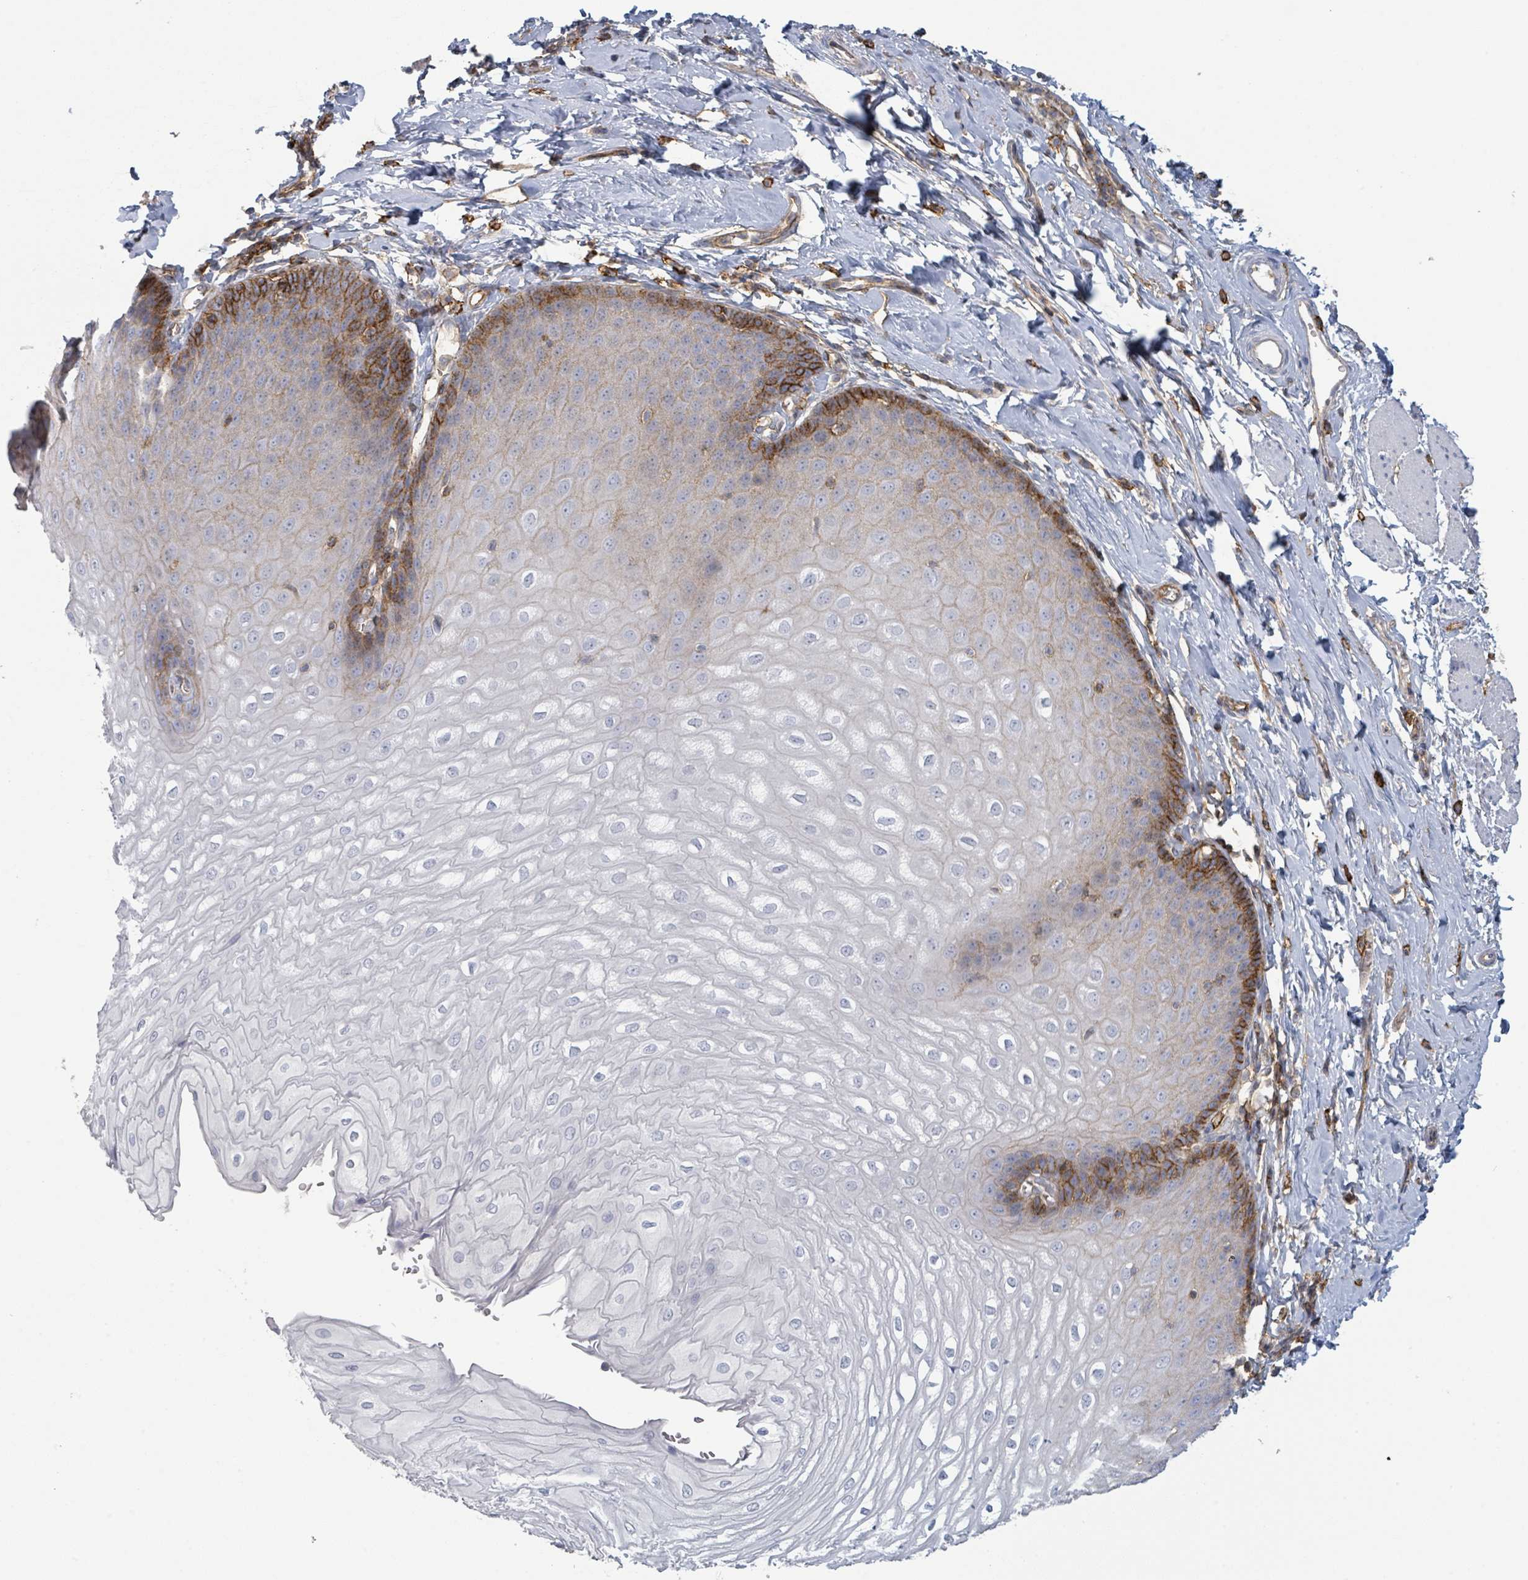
{"staining": {"intensity": "strong", "quantity": "<25%", "location": "cytoplasmic/membranous"}, "tissue": "esophagus", "cell_type": "Squamous epithelial cells", "image_type": "normal", "snomed": [{"axis": "morphology", "description": "Normal tissue, NOS"}, {"axis": "topography", "description": "Esophagus"}], "caption": "IHC (DAB (3,3'-diaminobenzidine)) staining of normal human esophagus exhibits strong cytoplasmic/membranous protein expression in approximately <25% of squamous epithelial cells.", "gene": "TNFRSF14", "patient": {"sex": "male", "age": 70}}